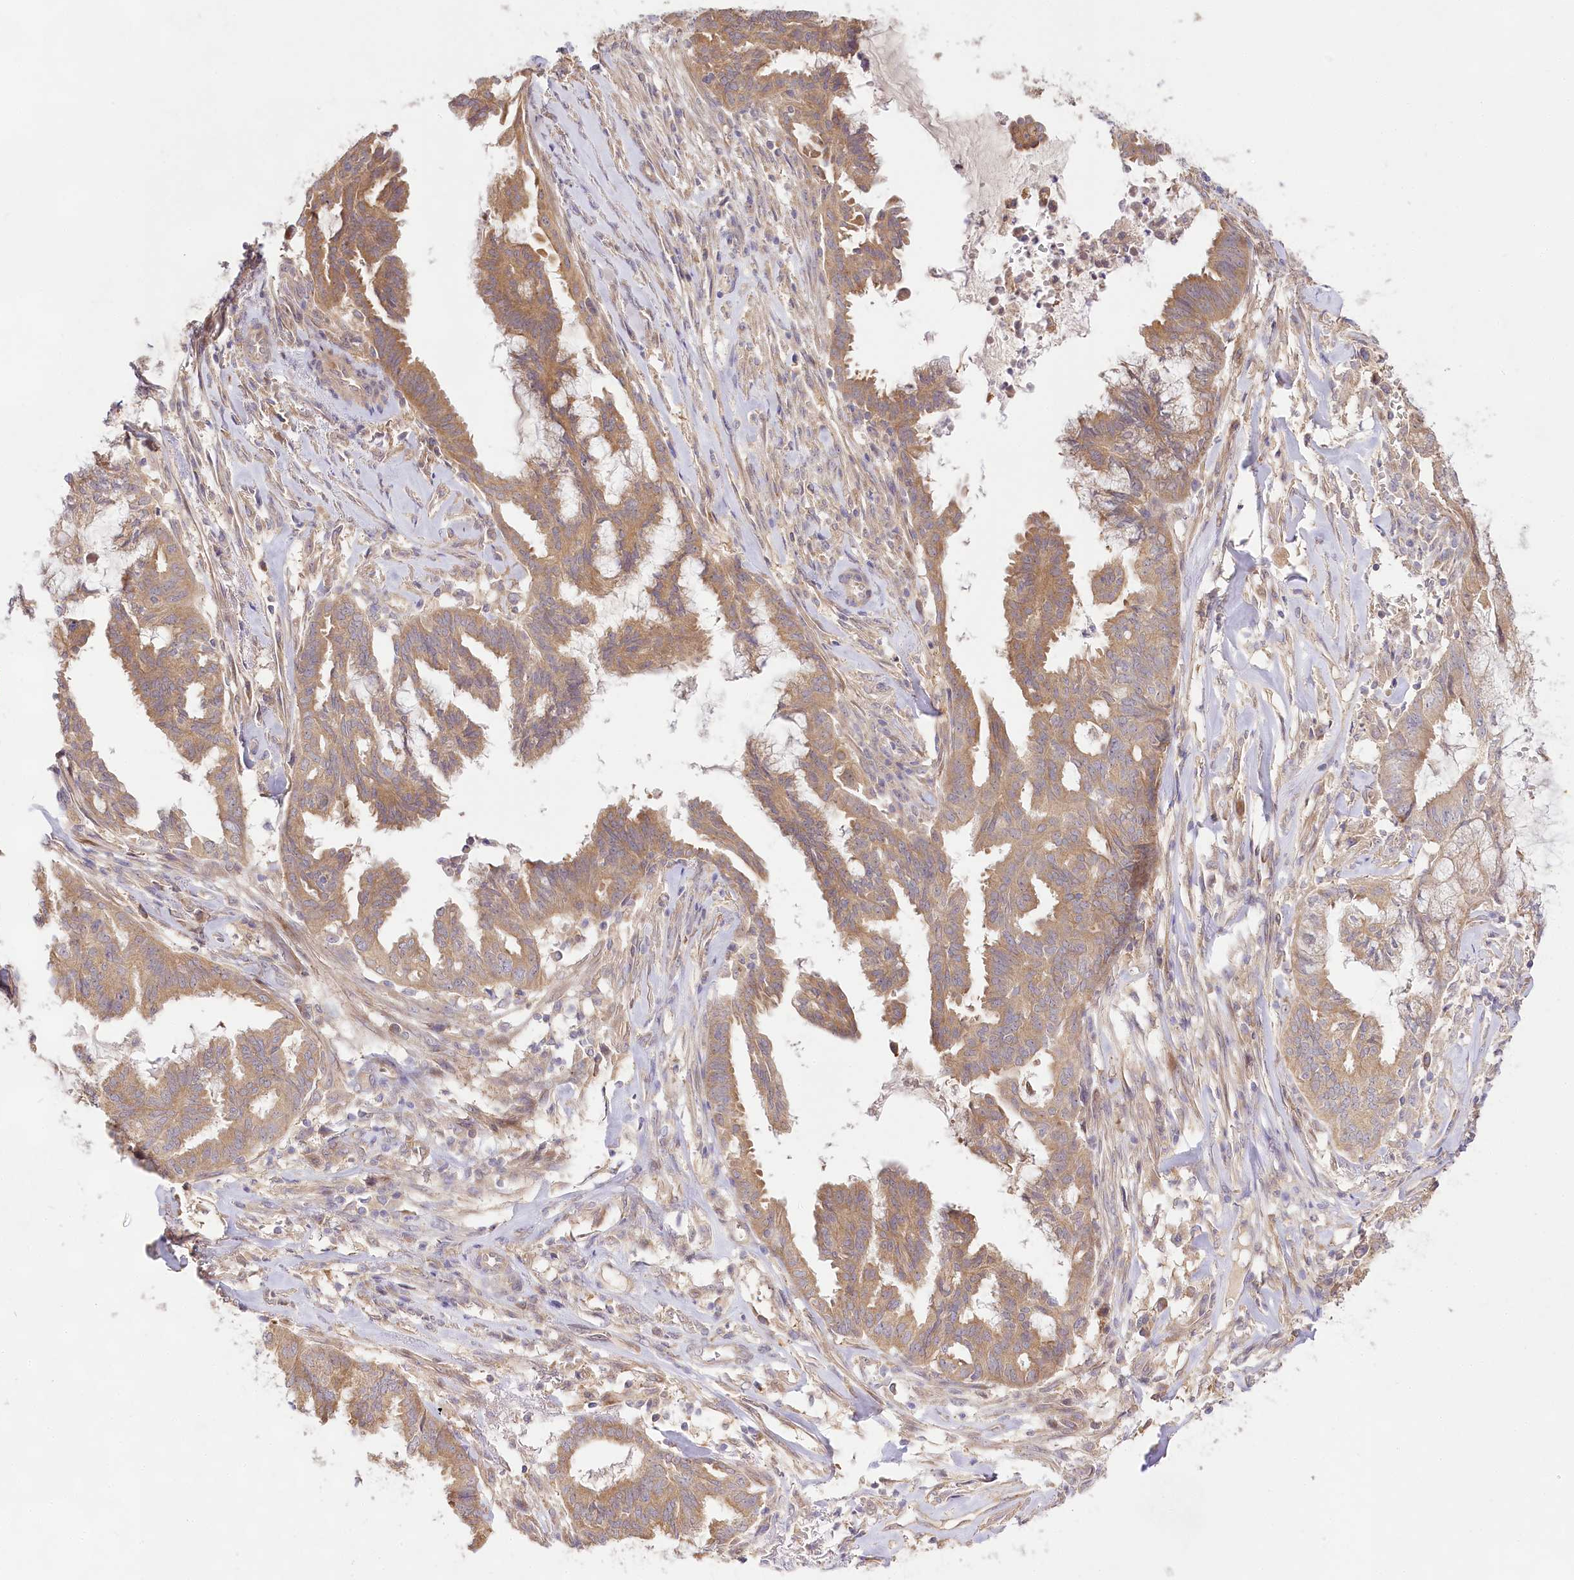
{"staining": {"intensity": "moderate", "quantity": ">75%", "location": "cytoplasmic/membranous"}, "tissue": "endometrial cancer", "cell_type": "Tumor cells", "image_type": "cancer", "snomed": [{"axis": "morphology", "description": "Adenocarcinoma, NOS"}, {"axis": "topography", "description": "Endometrium"}], "caption": "IHC of human endometrial cancer (adenocarcinoma) demonstrates medium levels of moderate cytoplasmic/membranous positivity in about >75% of tumor cells.", "gene": "PYROXD1", "patient": {"sex": "female", "age": 86}}